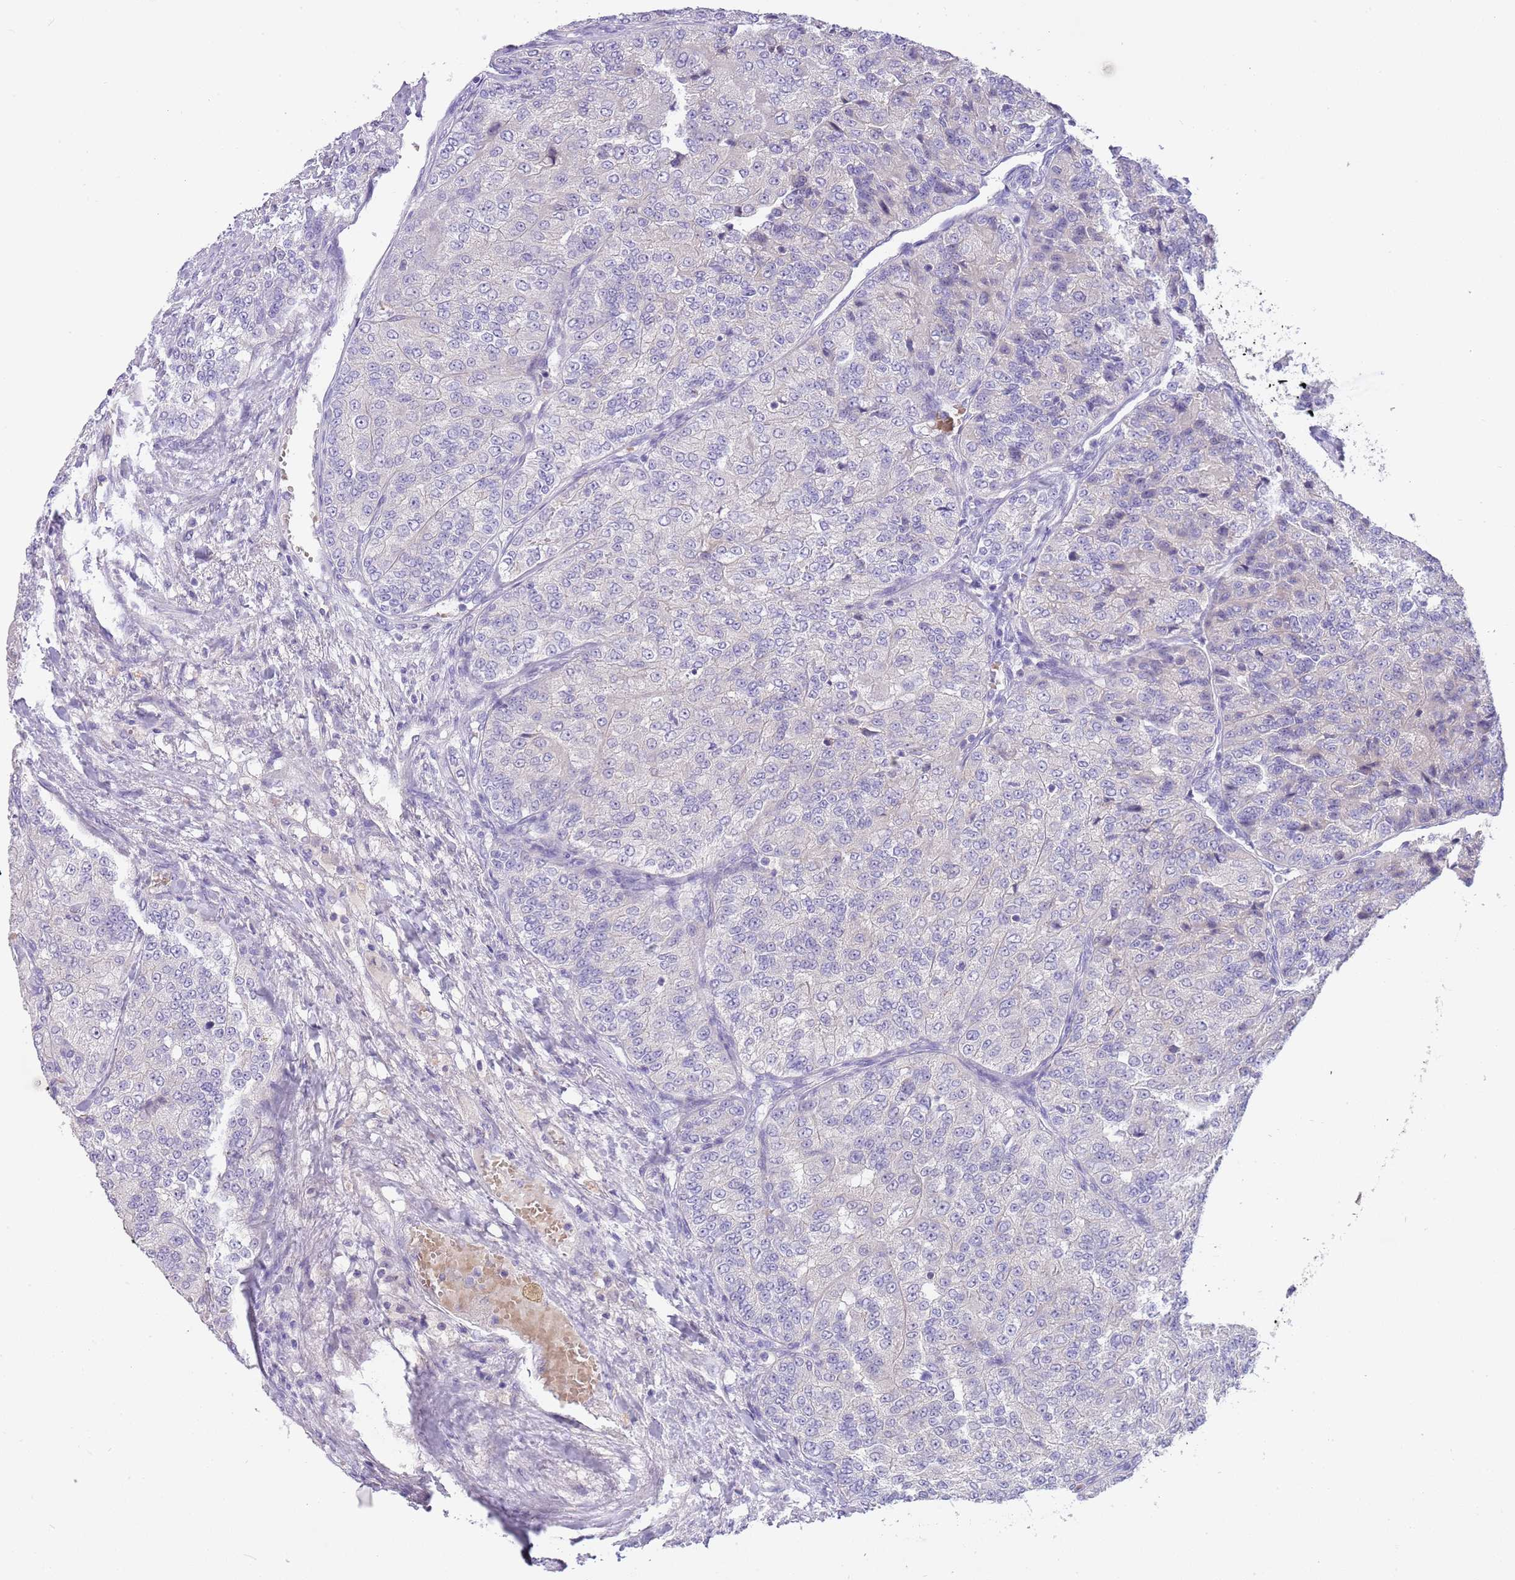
{"staining": {"intensity": "negative", "quantity": "none", "location": "none"}, "tissue": "renal cancer", "cell_type": "Tumor cells", "image_type": "cancer", "snomed": [{"axis": "morphology", "description": "Adenocarcinoma, NOS"}, {"axis": "topography", "description": "Kidney"}], "caption": "Histopathology image shows no significant protein staining in tumor cells of renal cancer (adenocarcinoma).", "gene": "CFAP73", "patient": {"sex": "female", "age": 63}}